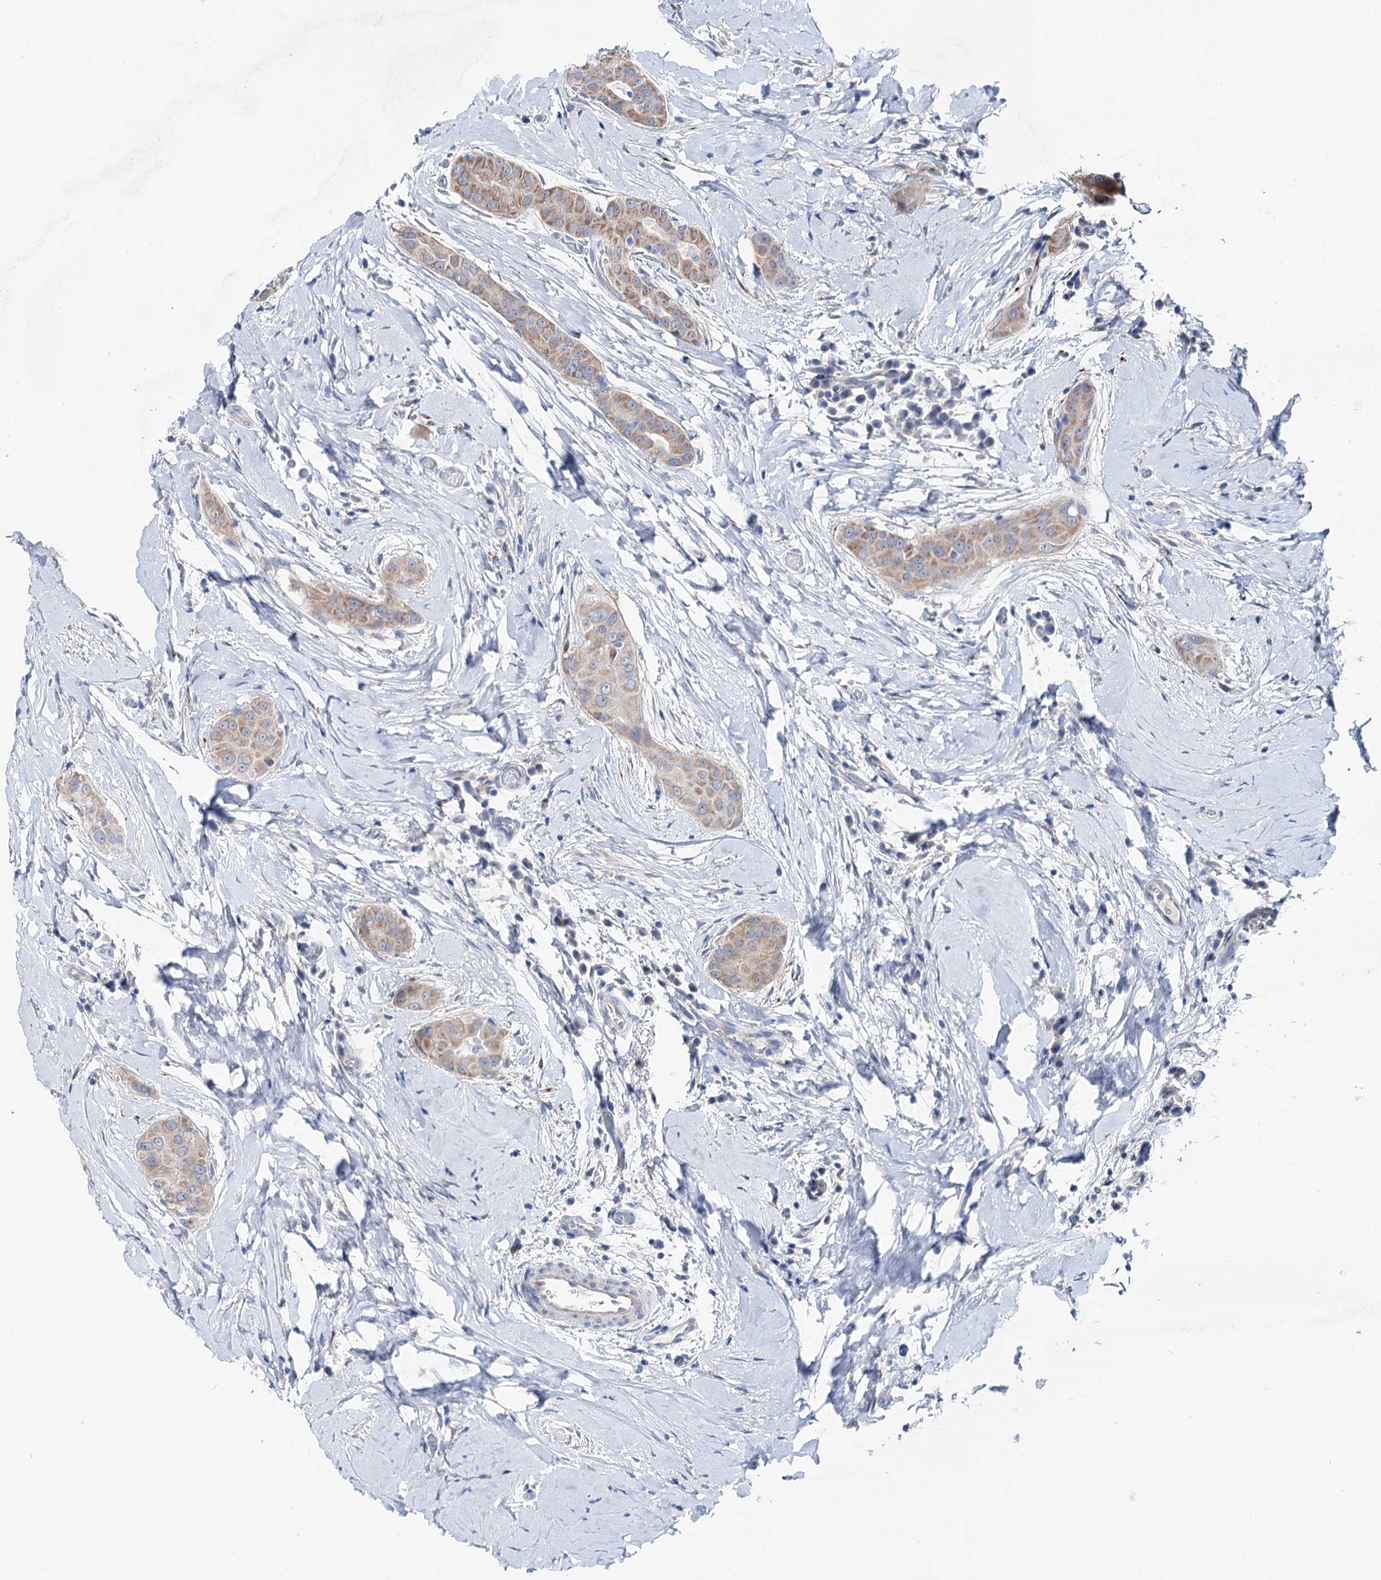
{"staining": {"intensity": "weak", "quantity": ">75%", "location": "cytoplasmic/membranous"}, "tissue": "thyroid cancer", "cell_type": "Tumor cells", "image_type": "cancer", "snomed": [{"axis": "morphology", "description": "Papillary adenocarcinoma, NOS"}, {"axis": "topography", "description": "Thyroid gland"}], "caption": "DAB (3,3'-diaminobenzidine) immunohistochemical staining of thyroid cancer exhibits weak cytoplasmic/membranous protein expression in about >75% of tumor cells.", "gene": "SHROOM1", "patient": {"sex": "male", "age": 33}}